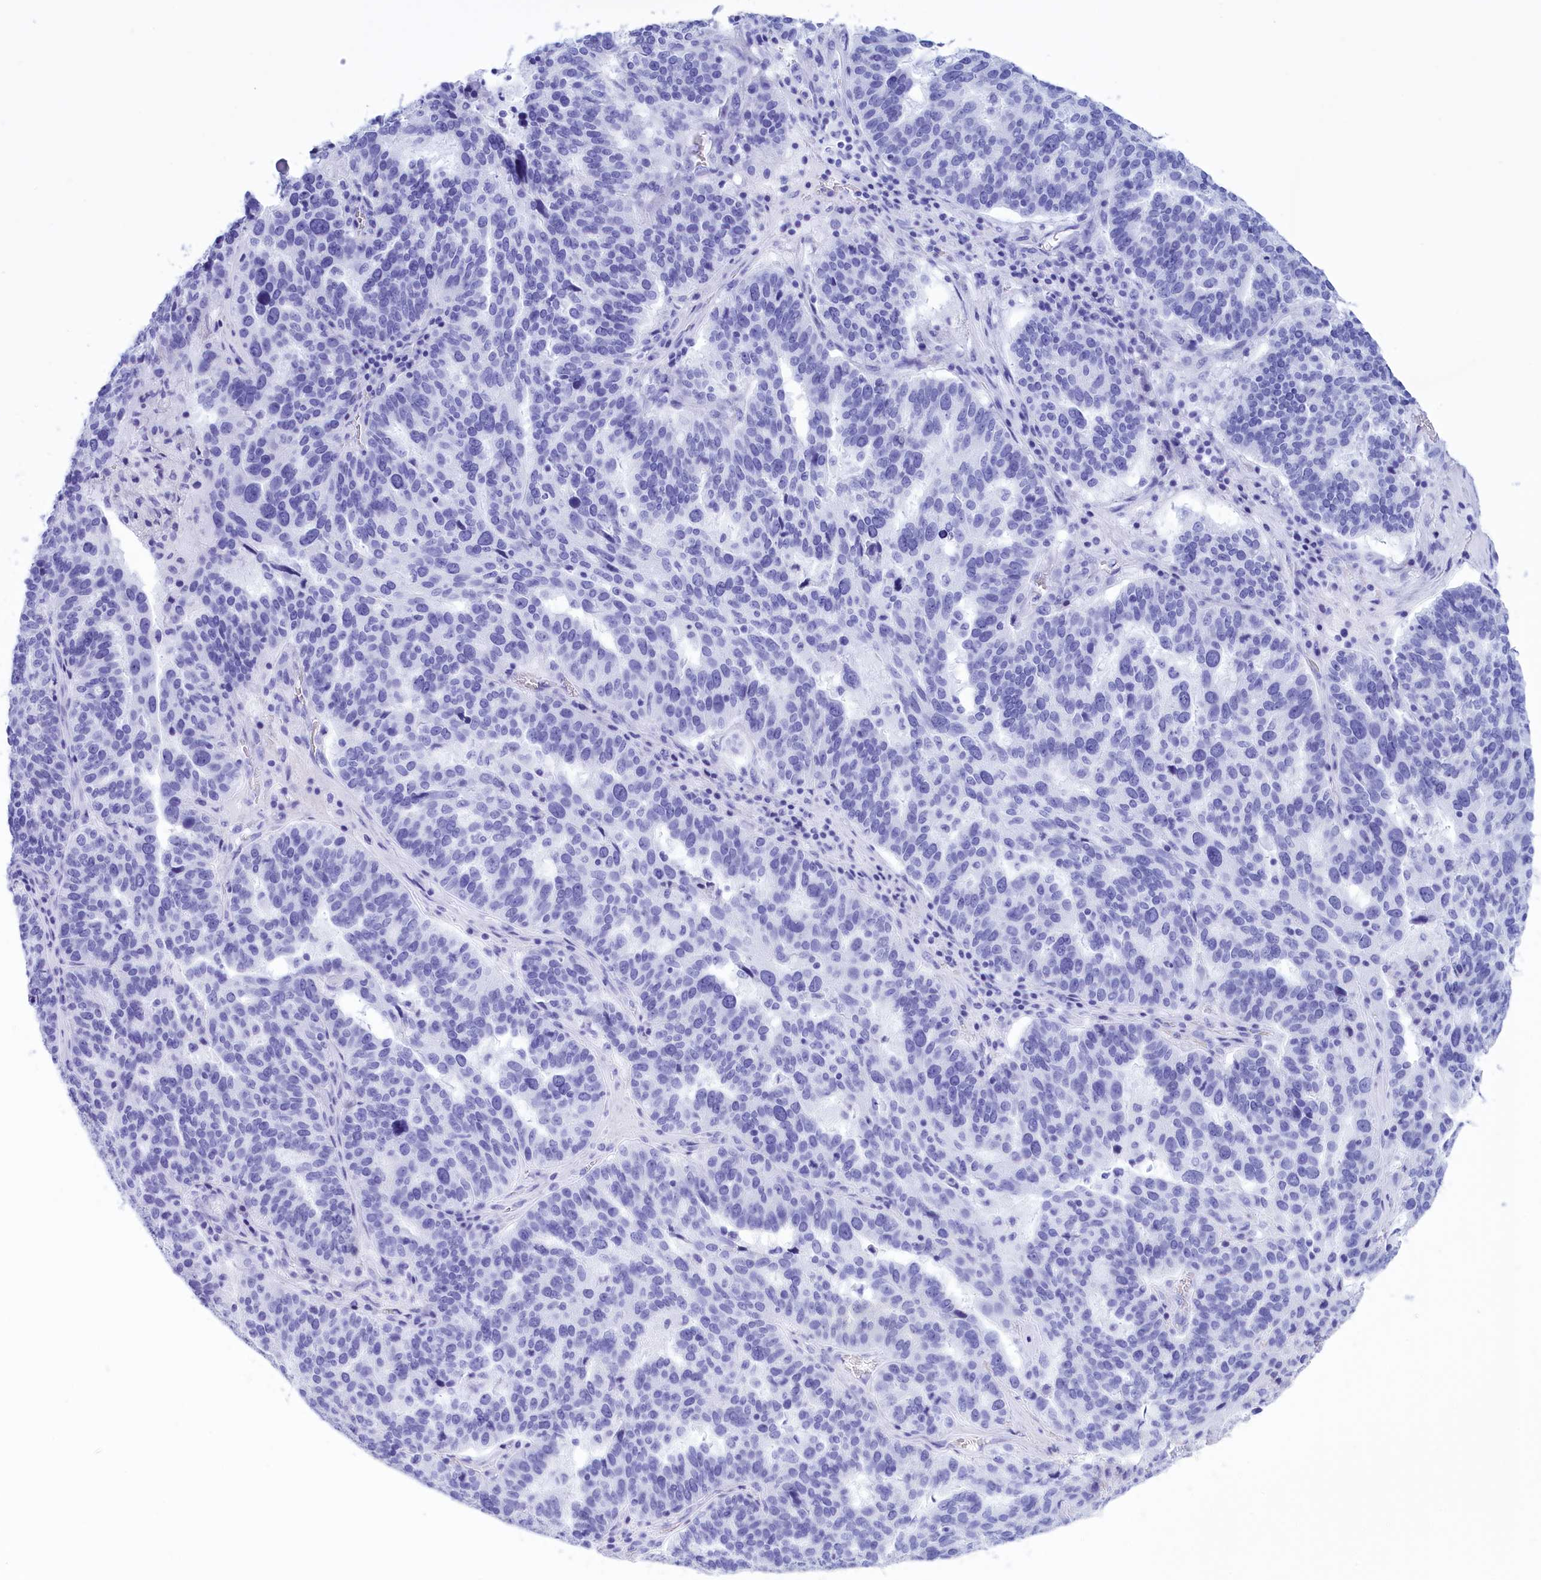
{"staining": {"intensity": "negative", "quantity": "none", "location": "none"}, "tissue": "ovarian cancer", "cell_type": "Tumor cells", "image_type": "cancer", "snomed": [{"axis": "morphology", "description": "Cystadenocarcinoma, serous, NOS"}, {"axis": "topography", "description": "Ovary"}], "caption": "There is no significant positivity in tumor cells of ovarian cancer (serous cystadenocarcinoma). (DAB IHC with hematoxylin counter stain).", "gene": "BRI3", "patient": {"sex": "female", "age": 59}}